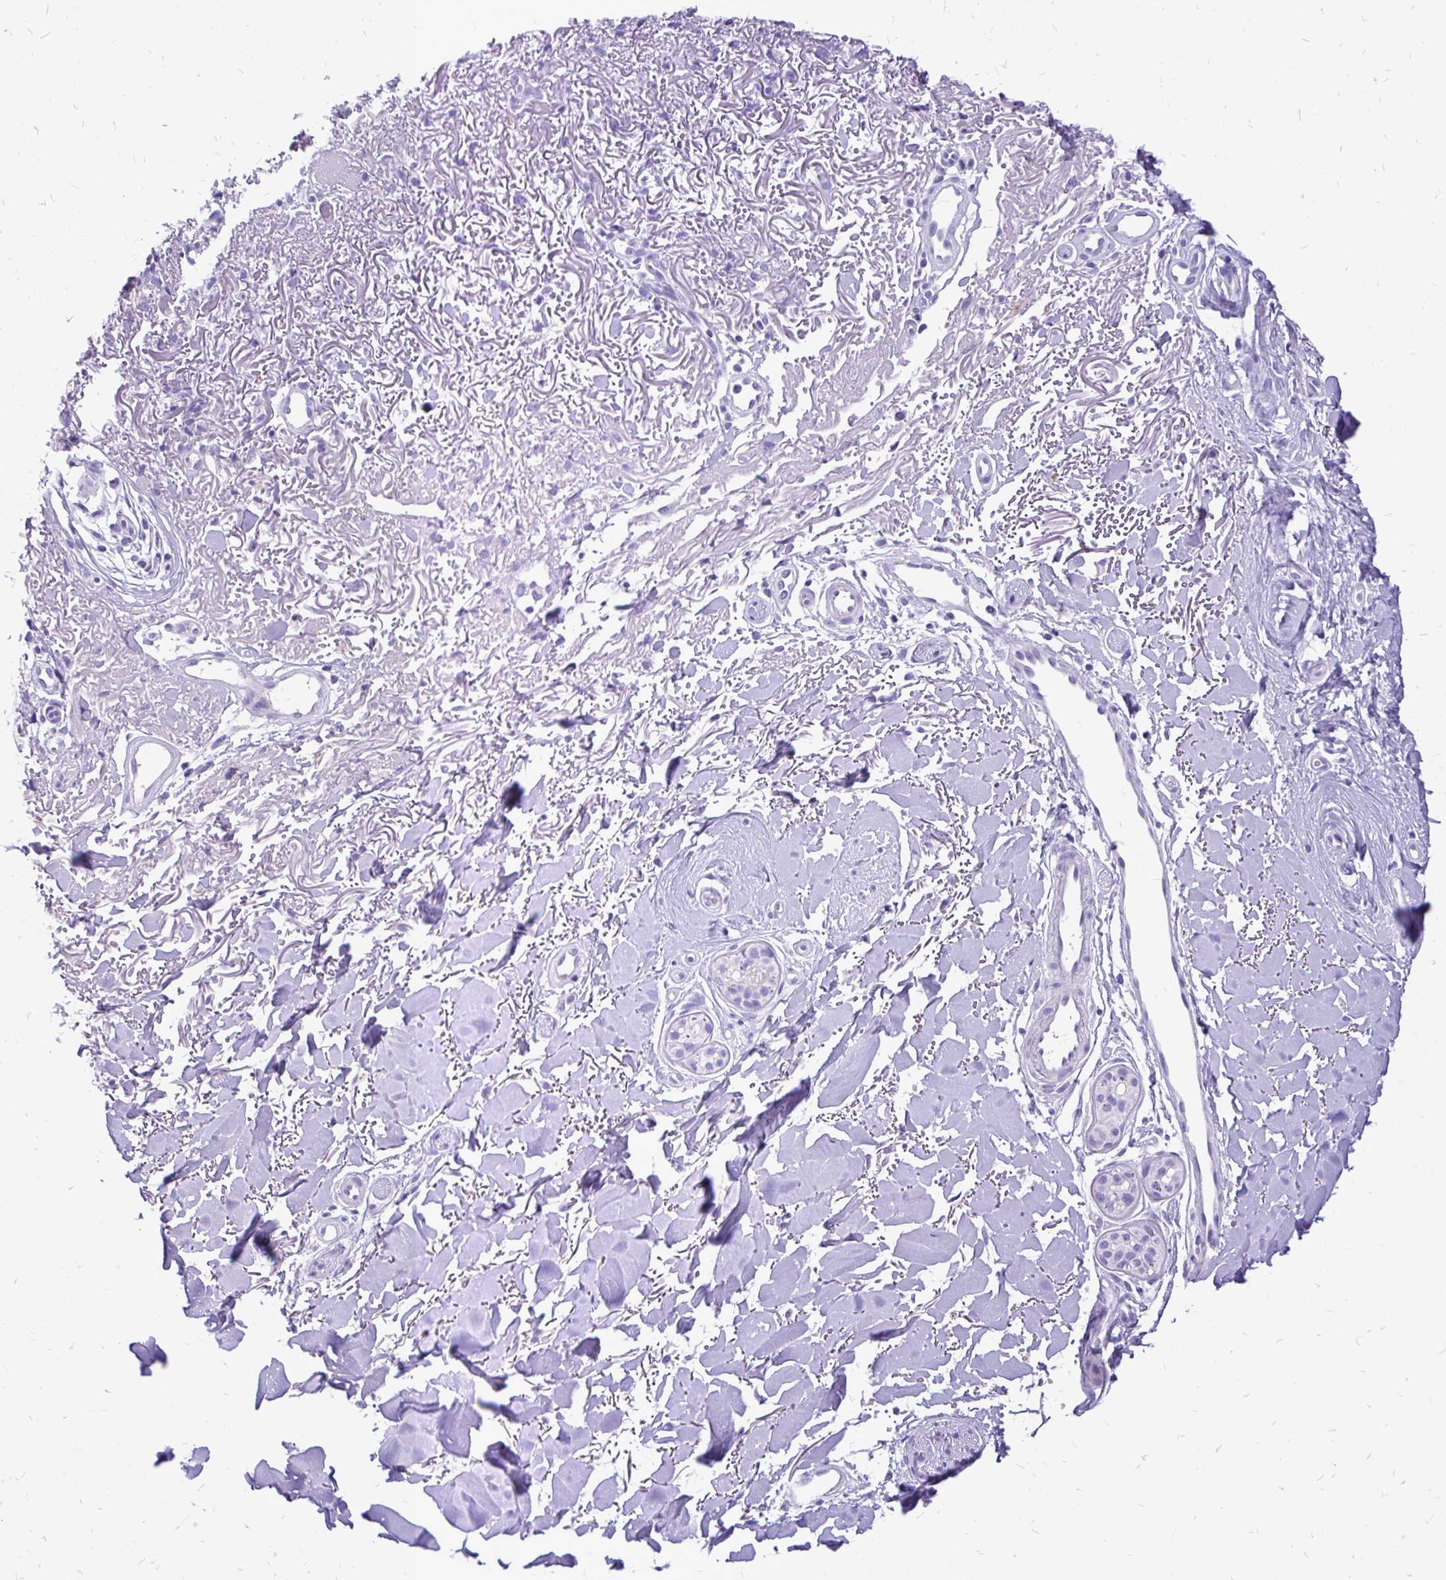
{"staining": {"intensity": "negative", "quantity": "none", "location": "none"}, "tissue": "skin cancer", "cell_type": "Tumor cells", "image_type": "cancer", "snomed": [{"axis": "morphology", "description": "Basal cell carcinoma"}, {"axis": "topography", "description": "Skin"}], "caption": "Tumor cells show no significant protein expression in skin cancer.", "gene": "MAP1LC3A", "patient": {"sex": "female", "age": 82}}